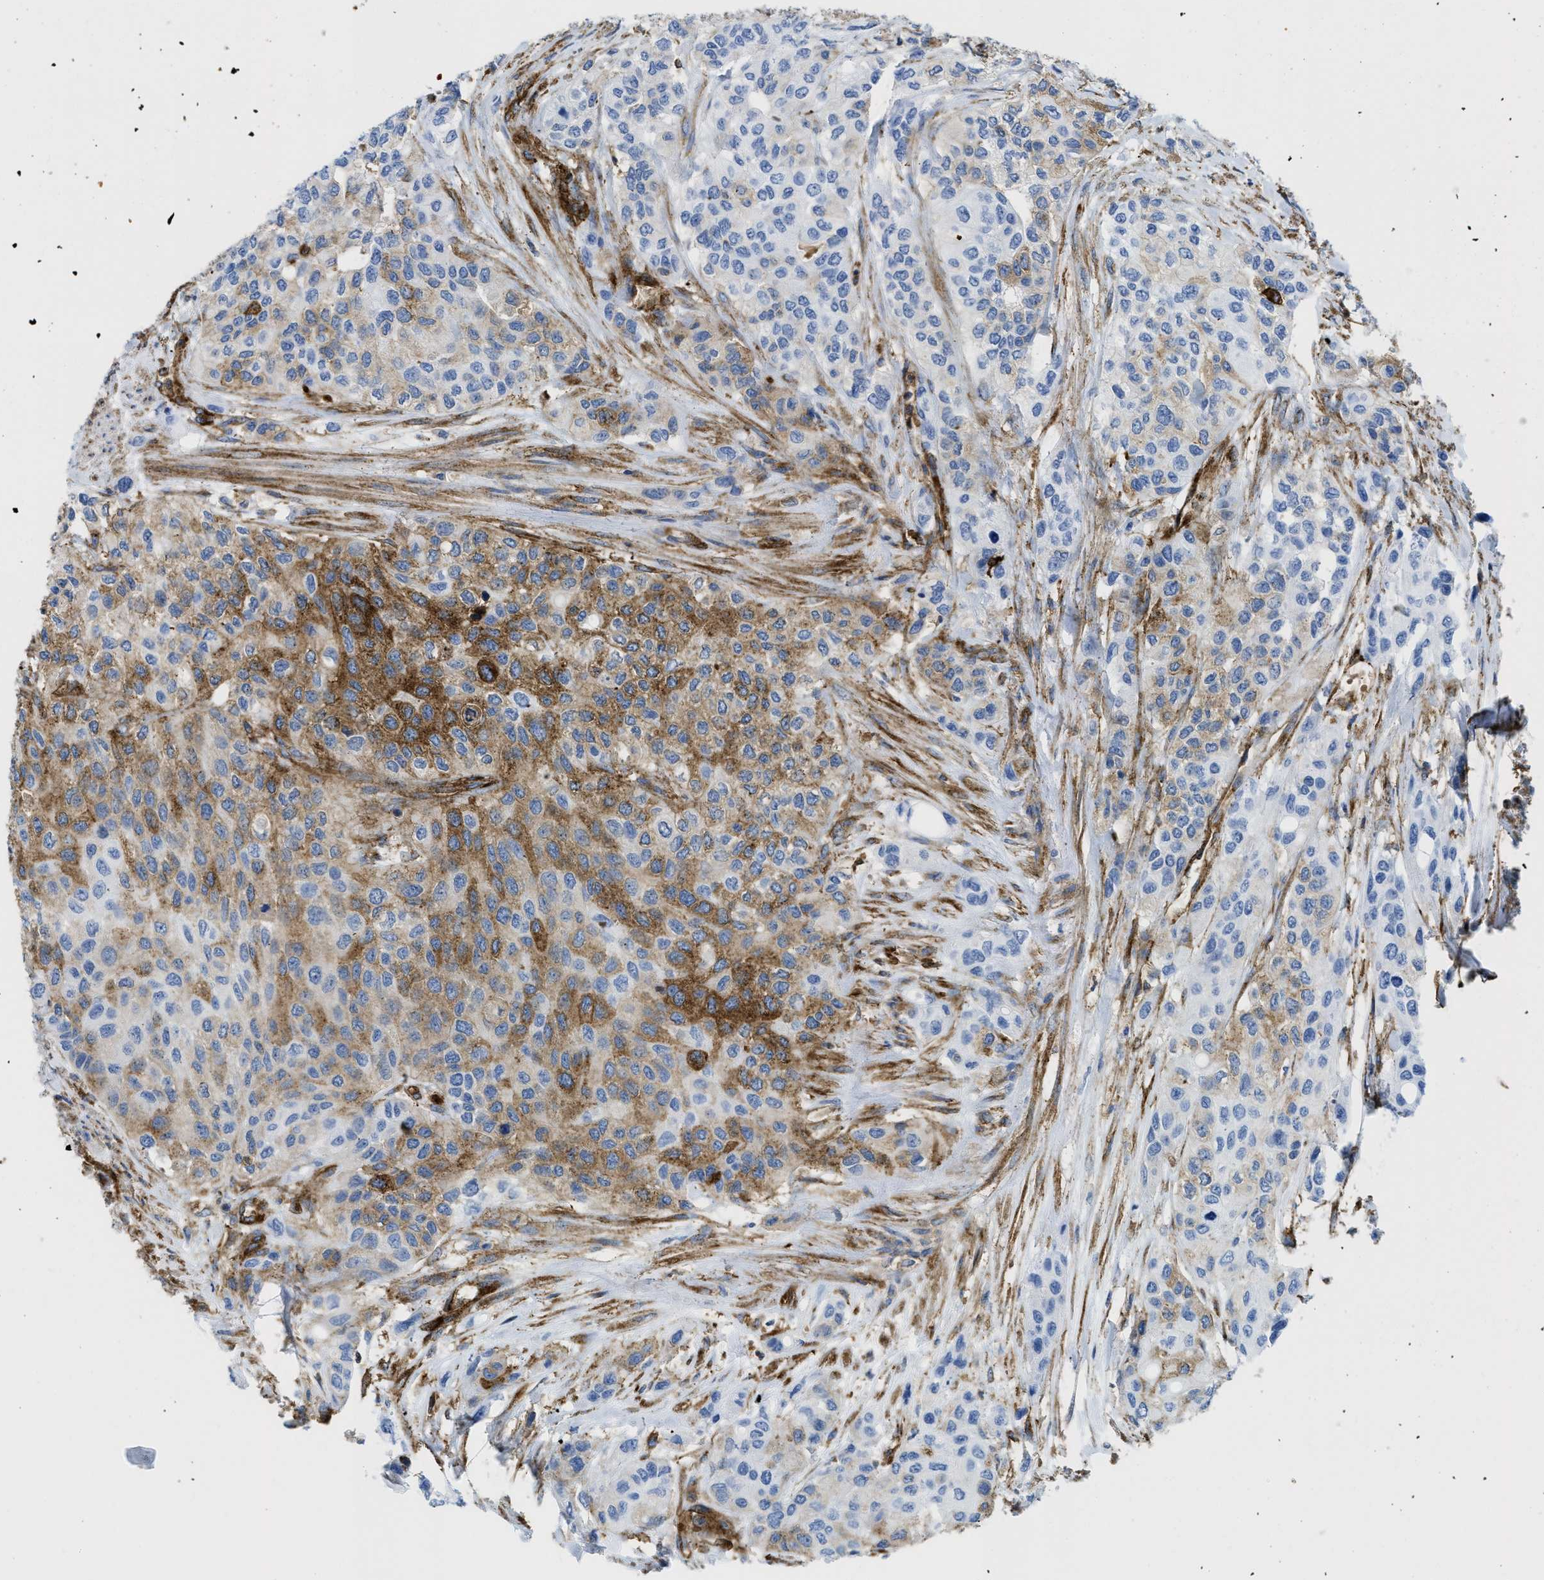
{"staining": {"intensity": "moderate", "quantity": "25%-75%", "location": "cytoplasmic/membranous"}, "tissue": "urothelial cancer", "cell_type": "Tumor cells", "image_type": "cancer", "snomed": [{"axis": "morphology", "description": "Urothelial carcinoma, High grade"}, {"axis": "topography", "description": "Urinary bladder"}], "caption": "DAB (3,3'-diaminobenzidine) immunohistochemical staining of human urothelial cancer reveals moderate cytoplasmic/membranous protein expression in approximately 25%-75% of tumor cells.", "gene": "HIP1", "patient": {"sex": "female", "age": 56}}